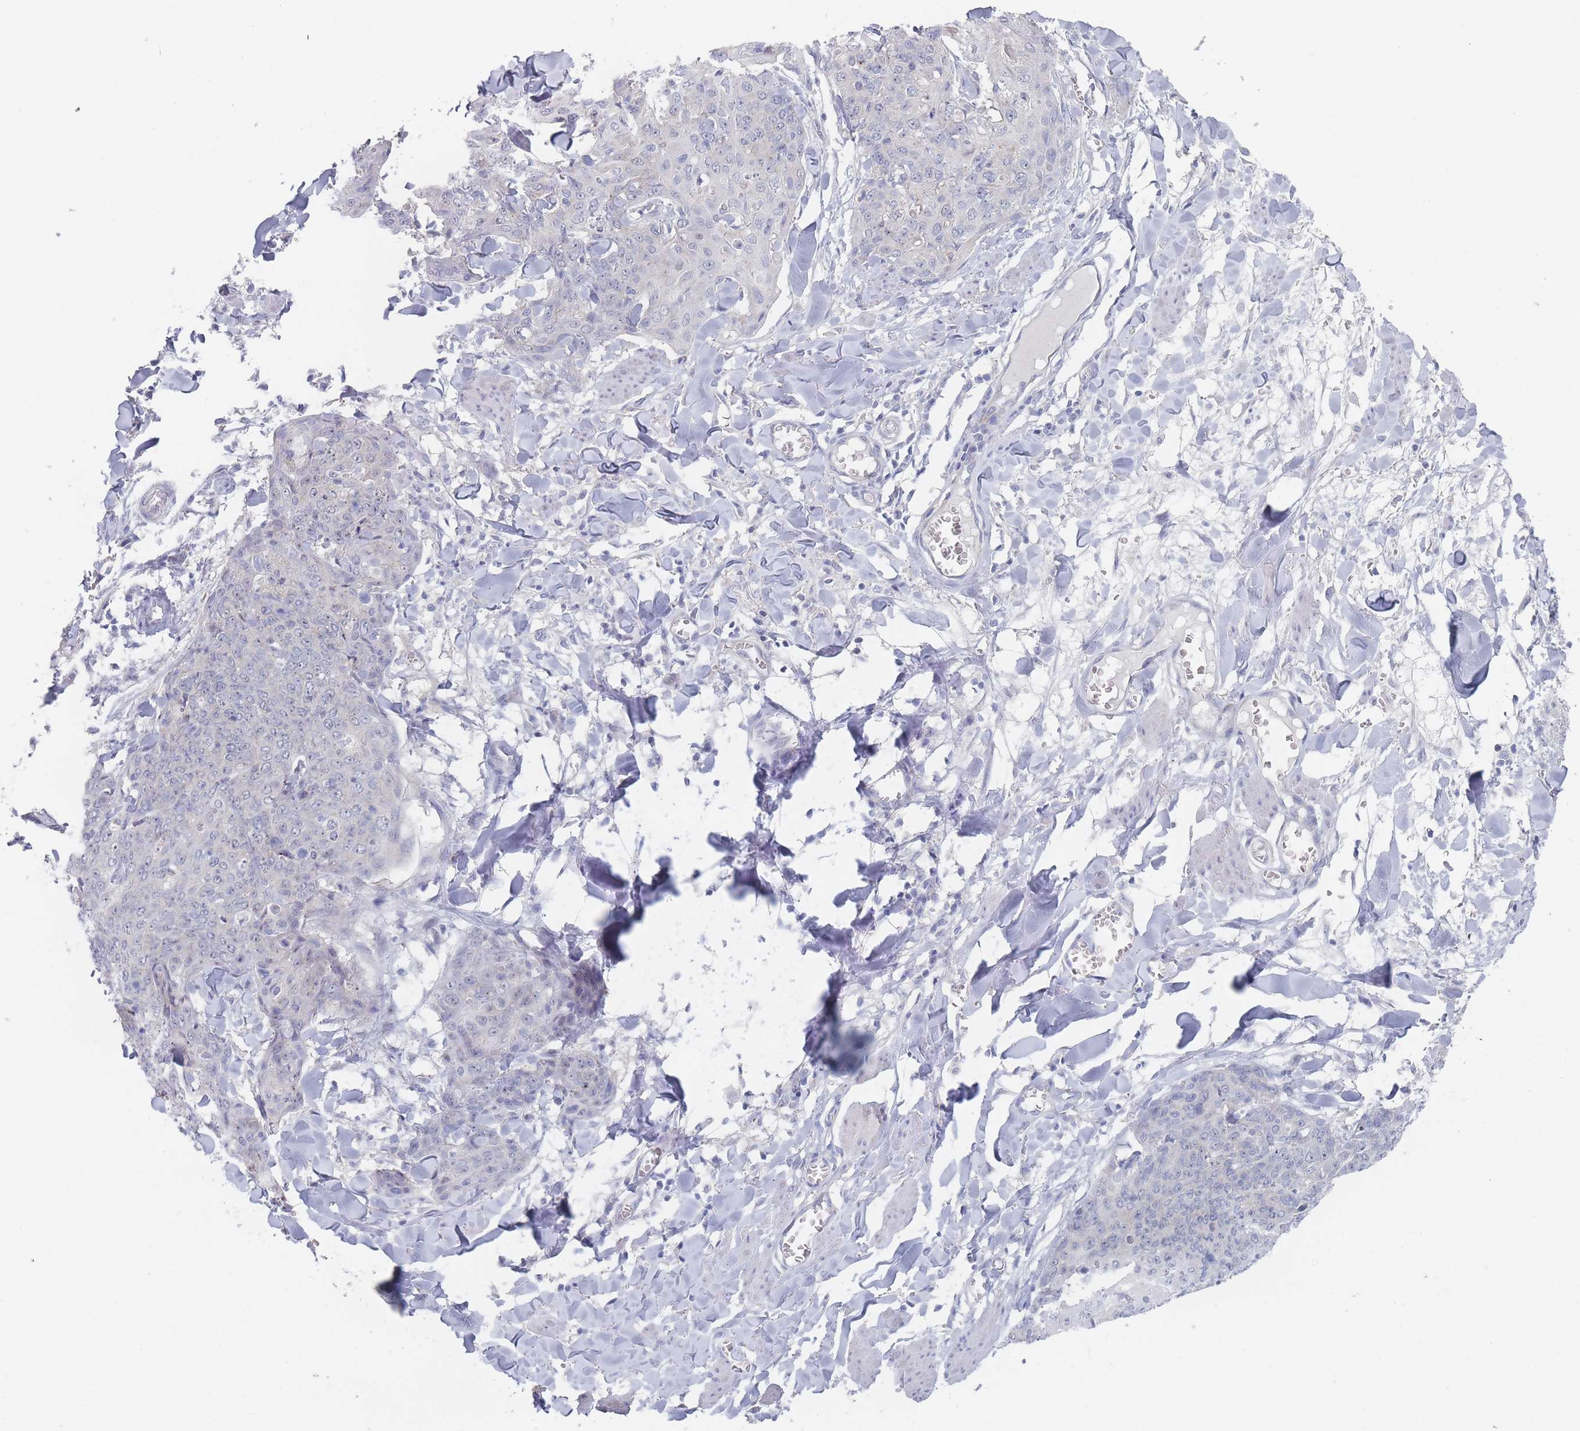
{"staining": {"intensity": "negative", "quantity": "none", "location": "none"}, "tissue": "skin cancer", "cell_type": "Tumor cells", "image_type": "cancer", "snomed": [{"axis": "morphology", "description": "Squamous cell carcinoma, NOS"}, {"axis": "topography", "description": "Skin"}, {"axis": "topography", "description": "Vulva"}], "caption": "Immunohistochemistry of skin squamous cell carcinoma exhibits no staining in tumor cells. (Stains: DAB IHC with hematoxylin counter stain, Microscopy: brightfield microscopy at high magnification).", "gene": "RNF8", "patient": {"sex": "female", "age": 85}}